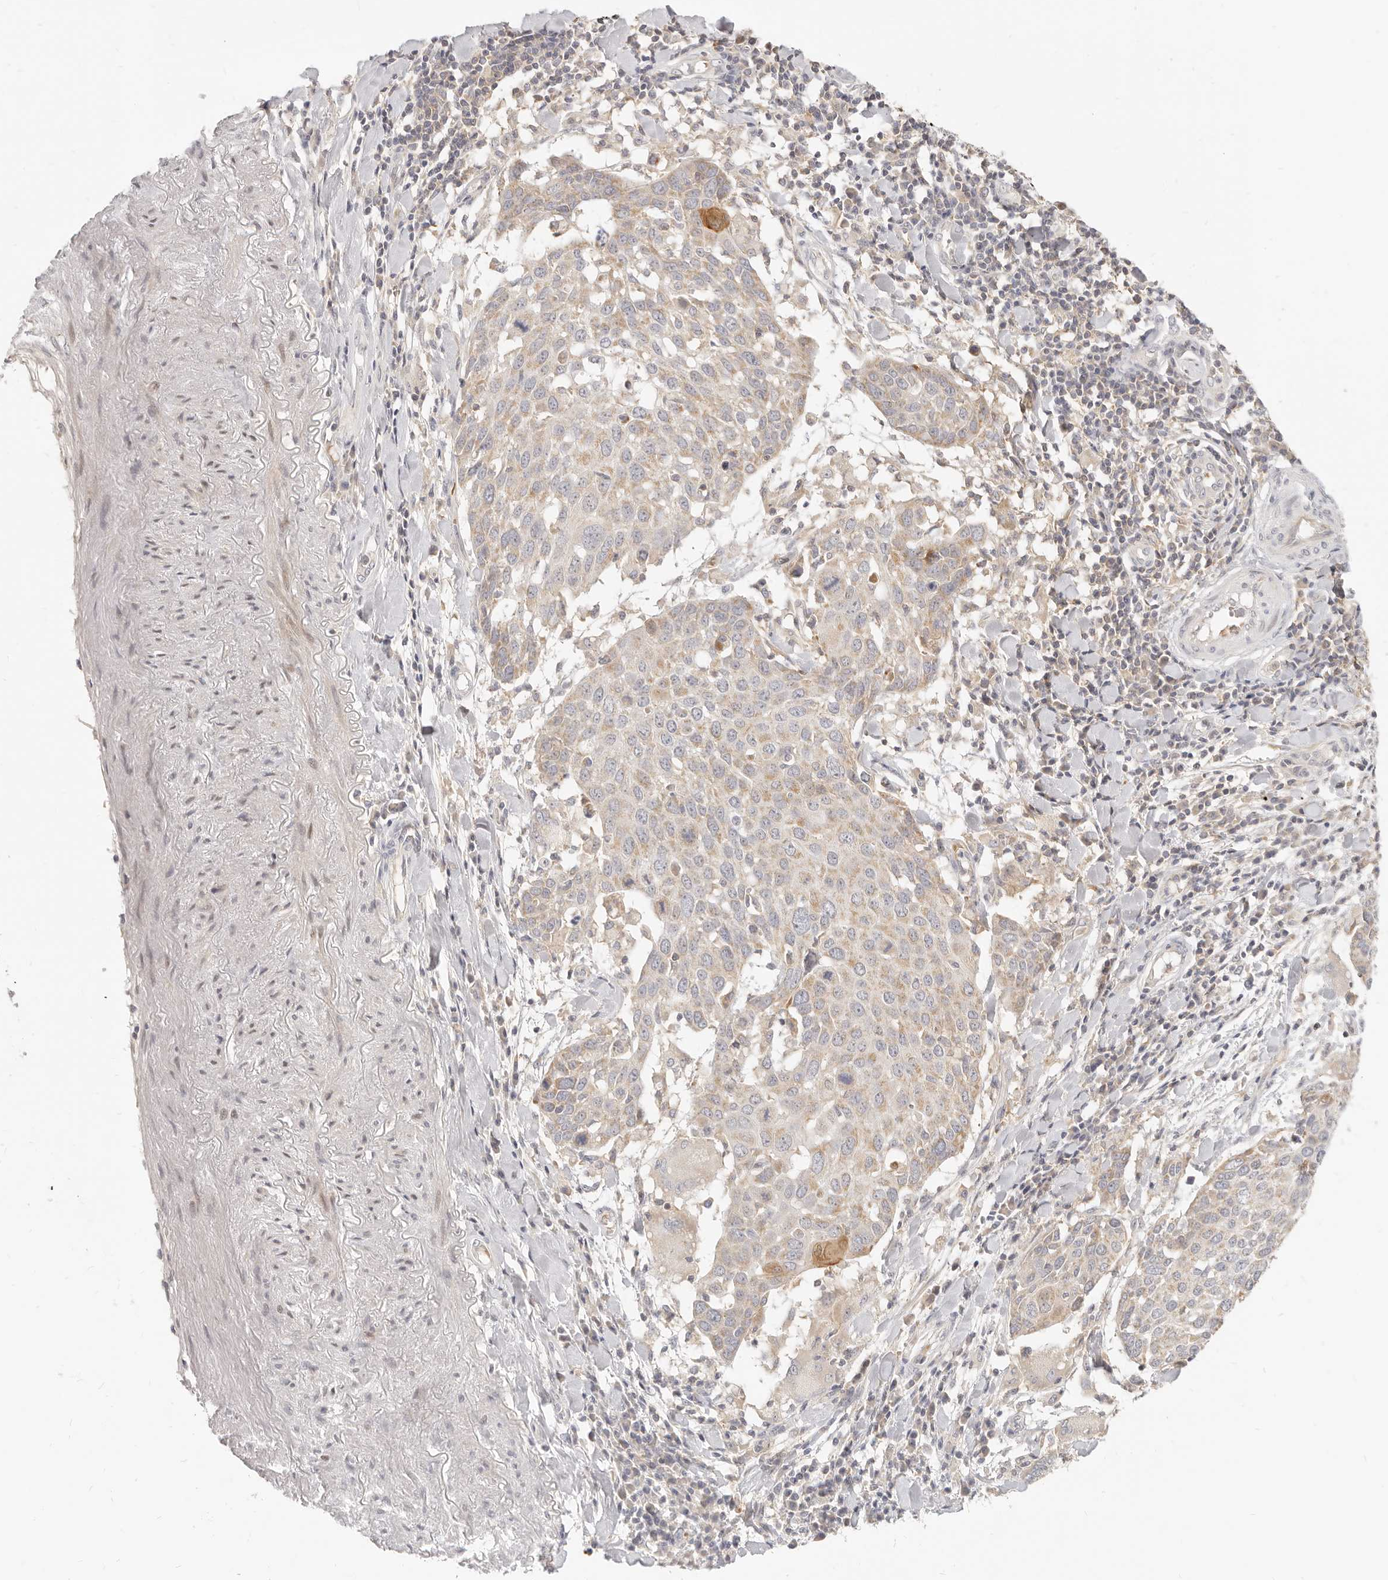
{"staining": {"intensity": "weak", "quantity": "<25%", "location": "cytoplasmic/membranous"}, "tissue": "lung cancer", "cell_type": "Tumor cells", "image_type": "cancer", "snomed": [{"axis": "morphology", "description": "Squamous cell carcinoma, NOS"}, {"axis": "topography", "description": "Lung"}], "caption": "Tumor cells are negative for brown protein staining in lung squamous cell carcinoma. The staining was performed using DAB (3,3'-diaminobenzidine) to visualize the protein expression in brown, while the nuclei were stained in blue with hematoxylin (Magnification: 20x).", "gene": "LTB4R2", "patient": {"sex": "male", "age": 65}}